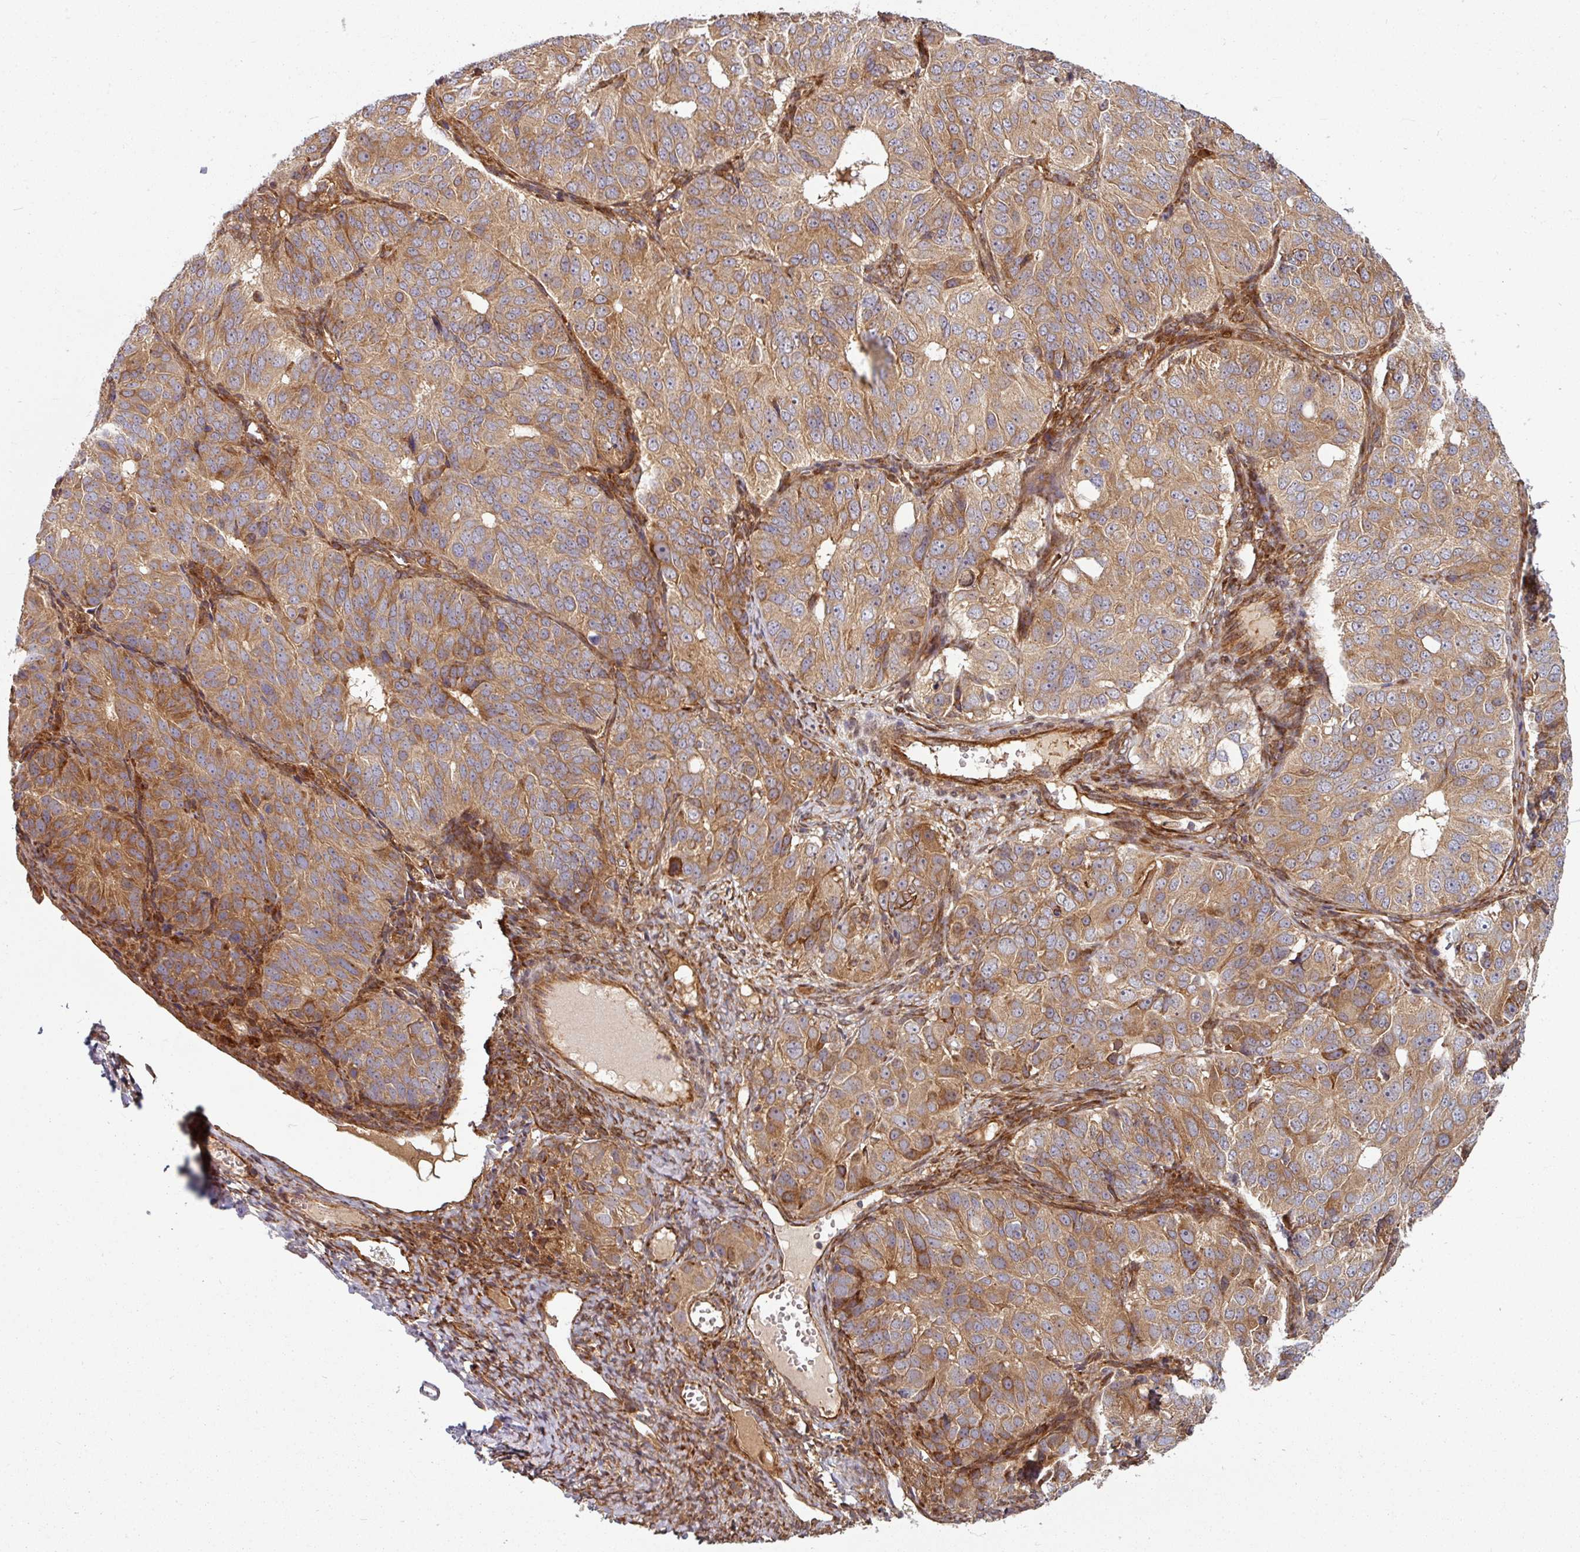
{"staining": {"intensity": "moderate", "quantity": ">75%", "location": "cytoplasmic/membranous"}, "tissue": "ovarian cancer", "cell_type": "Tumor cells", "image_type": "cancer", "snomed": [{"axis": "morphology", "description": "Carcinoma, endometroid"}, {"axis": "topography", "description": "Ovary"}], "caption": "Protein staining of ovarian cancer (endometroid carcinoma) tissue reveals moderate cytoplasmic/membranous expression in approximately >75% of tumor cells. (DAB IHC with brightfield microscopy, high magnification).", "gene": "RAB5A", "patient": {"sex": "female", "age": 51}}